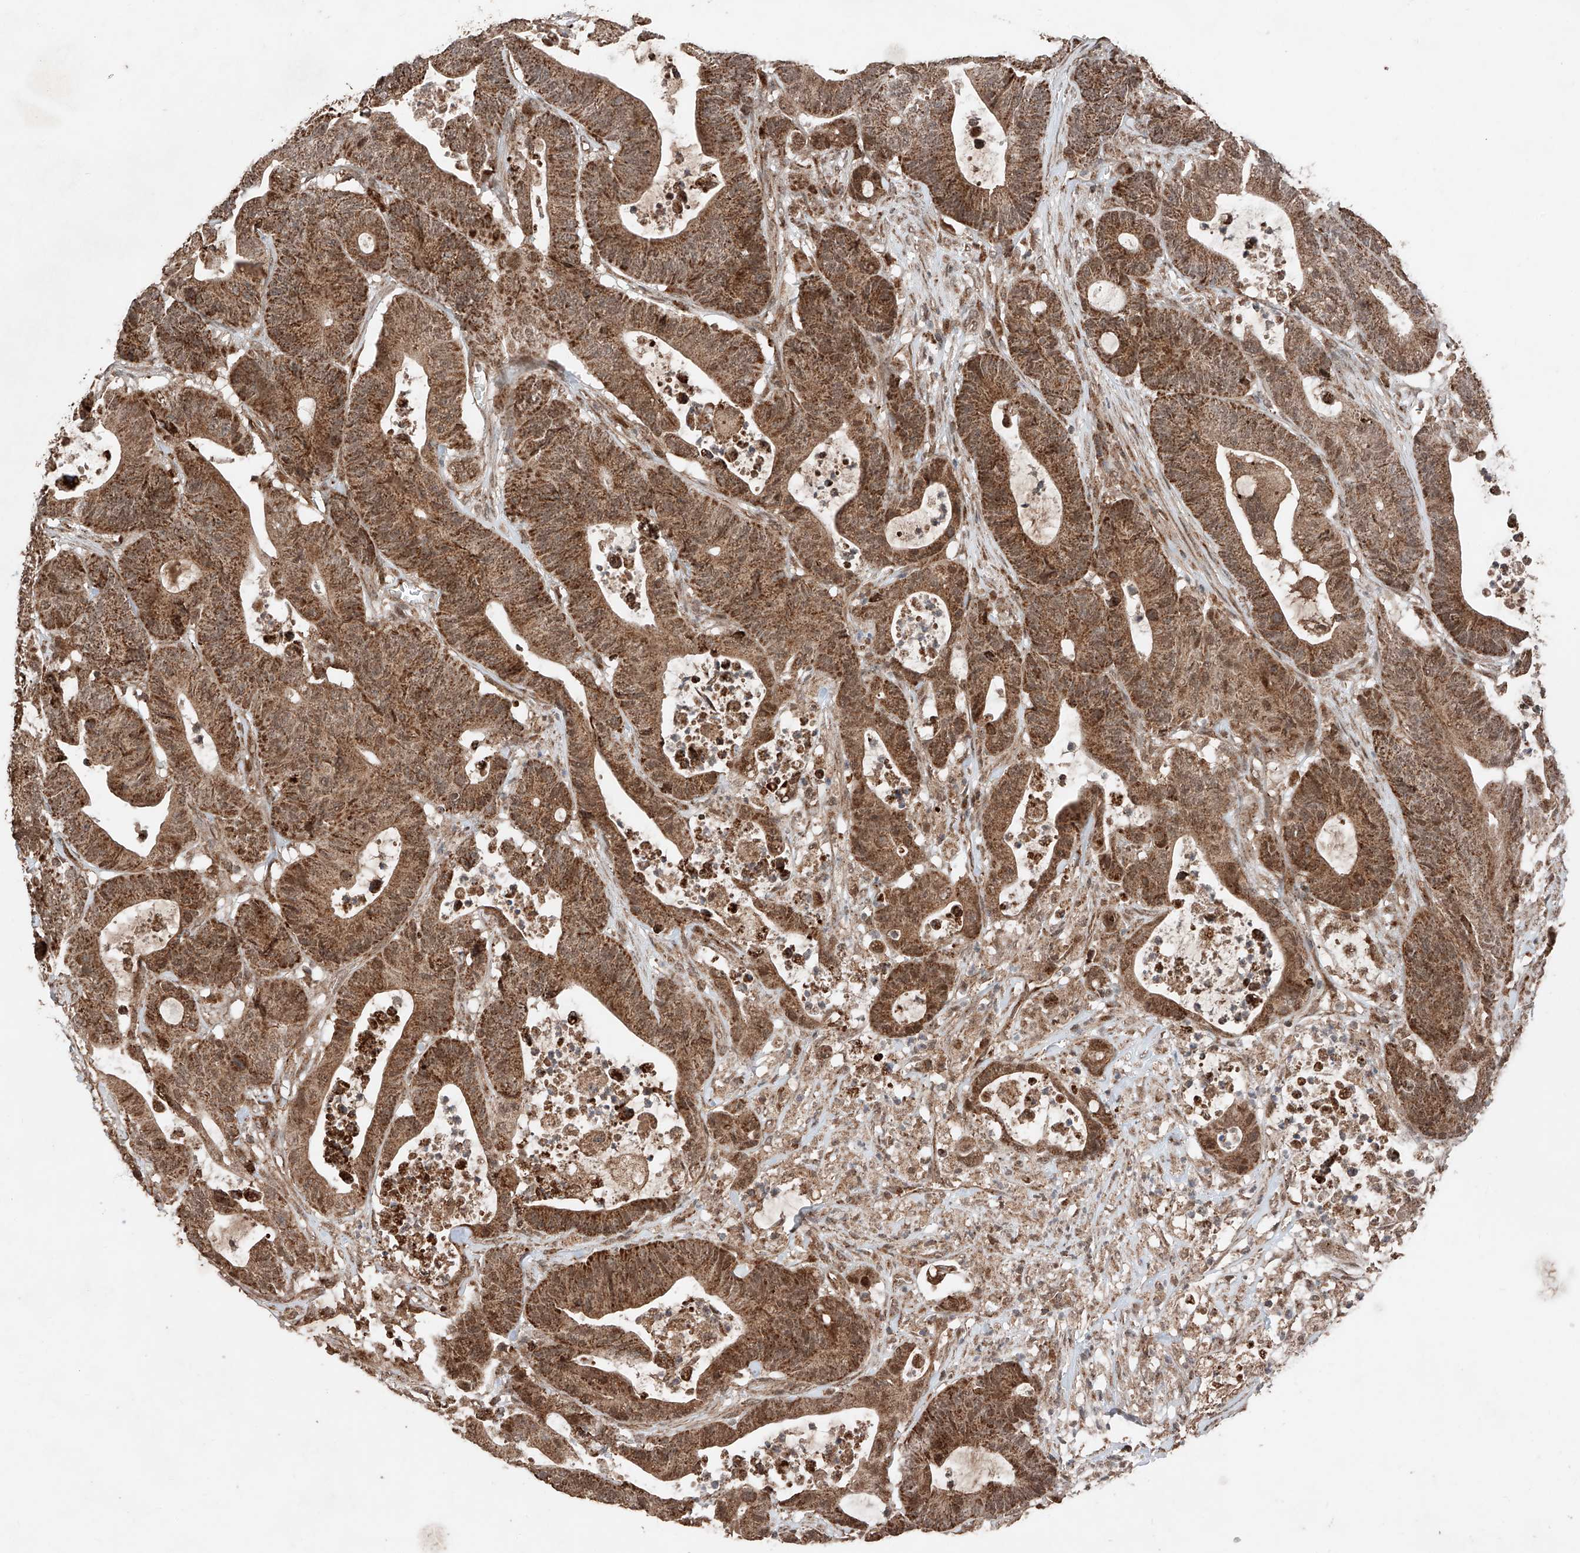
{"staining": {"intensity": "moderate", "quantity": ">75%", "location": "cytoplasmic/membranous"}, "tissue": "colorectal cancer", "cell_type": "Tumor cells", "image_type": "cancer", "snomed": [{"axis": "morphology", "description": "Adenocarcinoma, NOS"}, {"axis": "topography", "description": "Colon"}], "caption": "Tumor cells exhibit medium levels of moderate cytoplasmic/membranous expression in approximately >75% of cells in colorectal cancer (adenocarcinoma).", "gene": "ZSCAN29", "patient": {"sex": "female", "age": 84}}